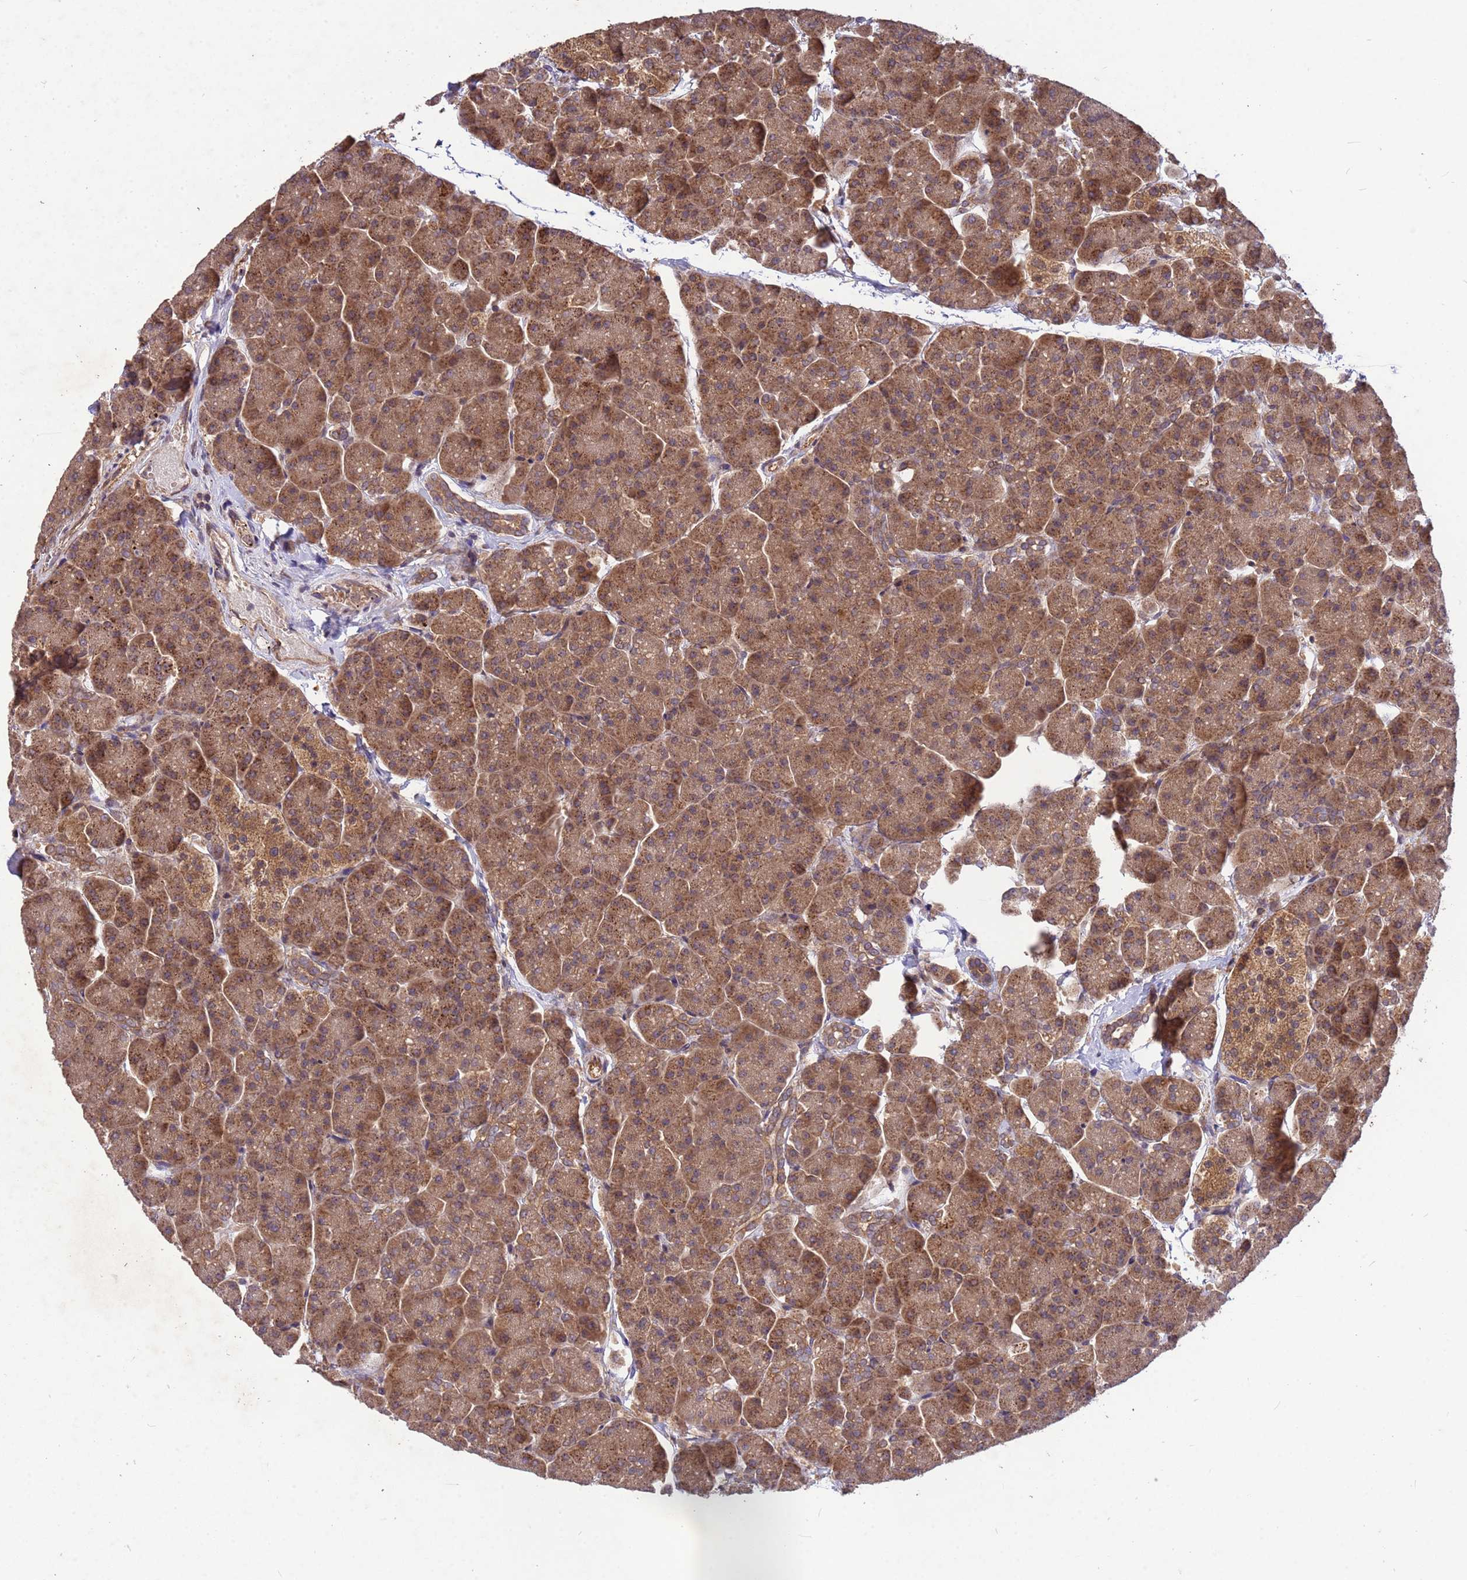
{"staining": {"intensity": "moderate", "quantity": ">75%", "location": "cytoplasmic/membranous"}, "tissue": "pancreas", "cell_type": "Exocrine glandular cells", "image_type": "normal", "snomed": [{"axis": "morphology", "description": "Normal tissue, NOS"}, {"axis": "topography", "description": "Pancreas"}, {"axis": "topography", "description": "Peripheral nerve tissue"}], "caption": "Immunohistochemical staining of benign pancreas demonstrates medium levels of moderate cytoplasmic/membranous expression in approximately >75% of exocrine glandular cells.", "gene": "PPP2CA", "patient": {"sex": "male", "age": 54}}